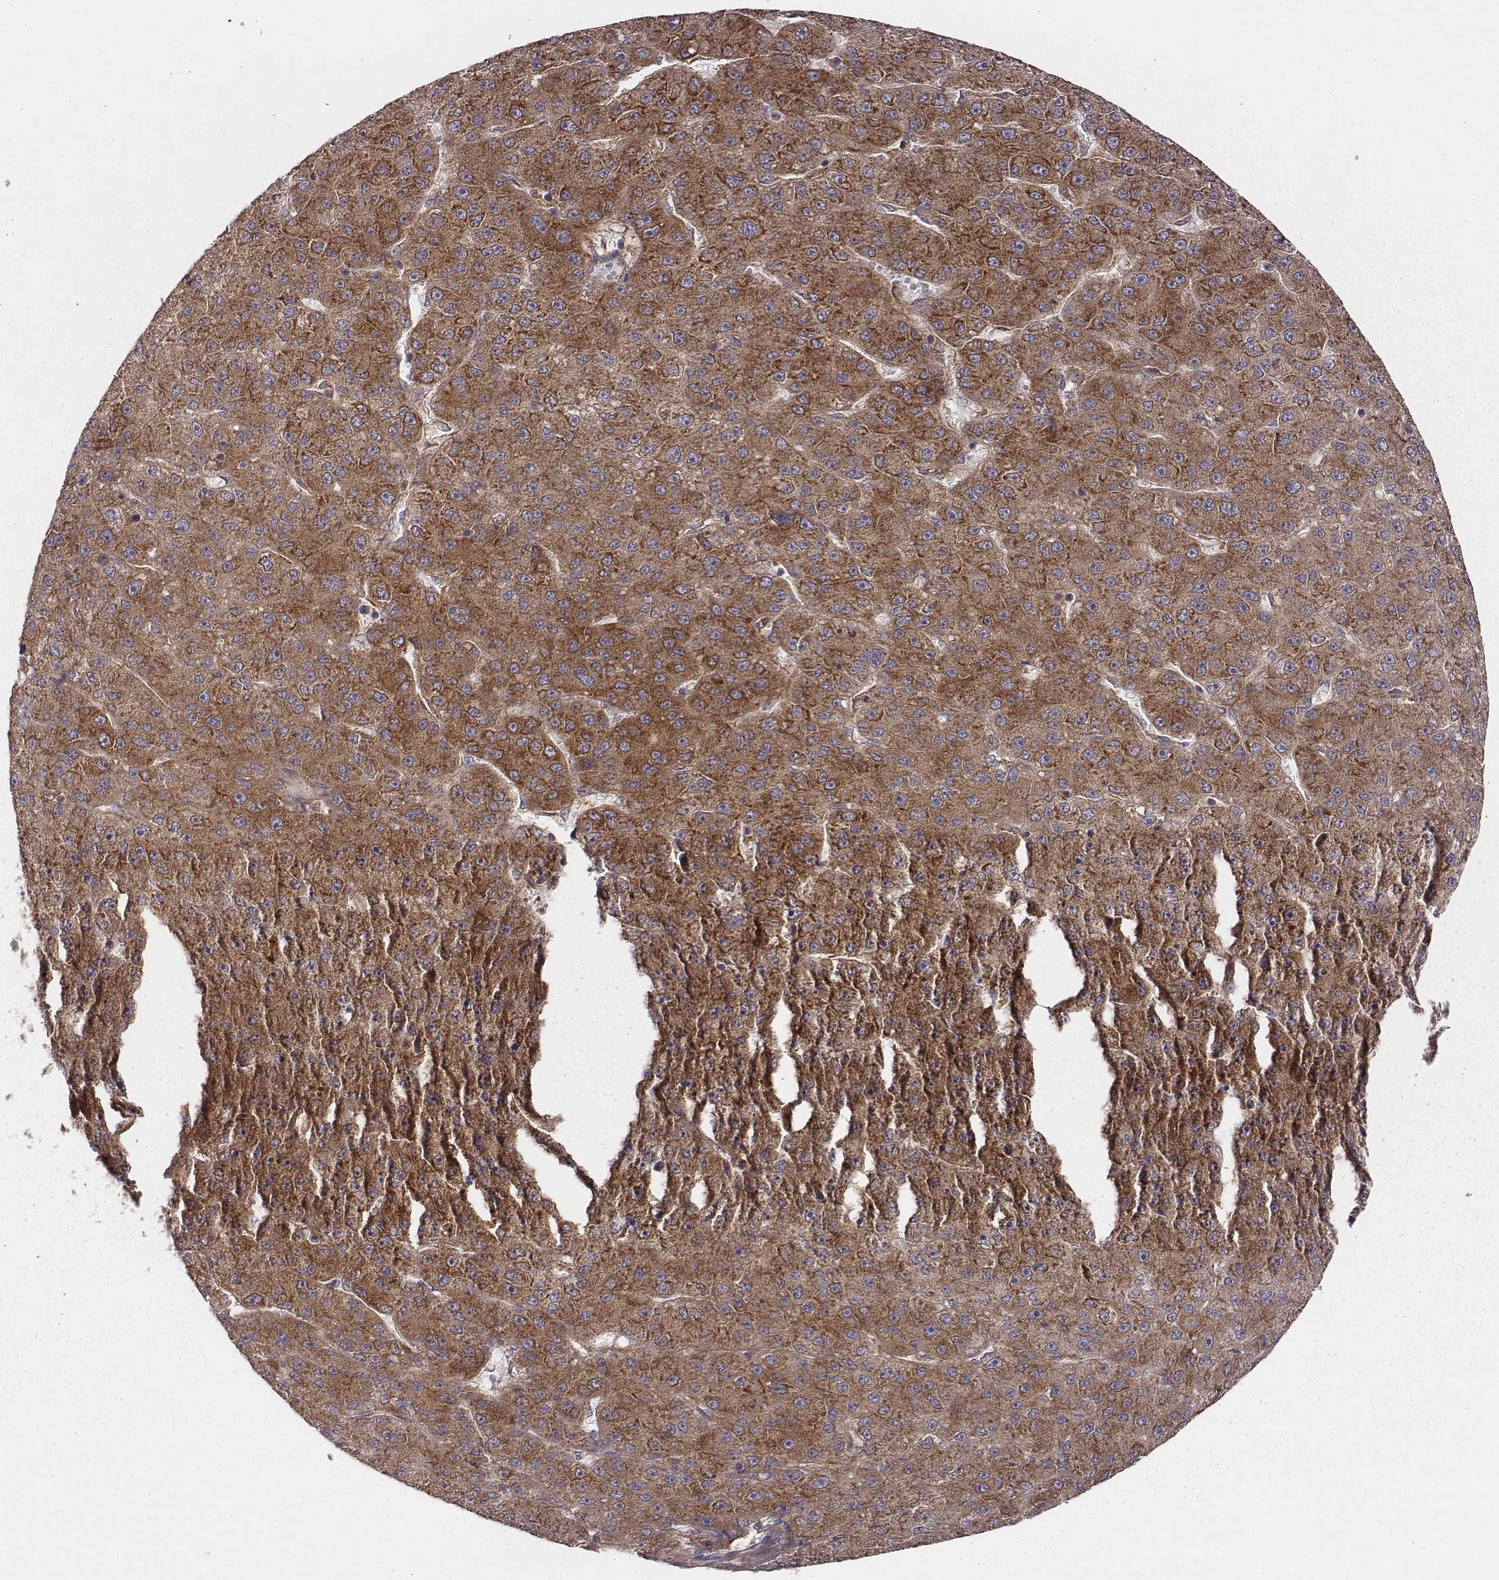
{"staining": {"intensity": "strong", "quantity": ">75%", "location": "cytoplasmic/membranous"}, "tissue": "liver cancer", "cell_type": "Tumor cells", "image_type": "cancer", "snomed": [{"axis": "morphology", "description": "Carcinoma, Hepatocellular, NOS"}, {"axis": "topography", "description": "Liver"}], "caption": "Immunohistochemical staining of human liver hepatocellular carcinoma displays high levels of strong cytoplasmic/membranous protein positivity in approximately >75% of tumor cells.", "gene": "VPS26A", "patient": {"sex": "male", "age": 67}}